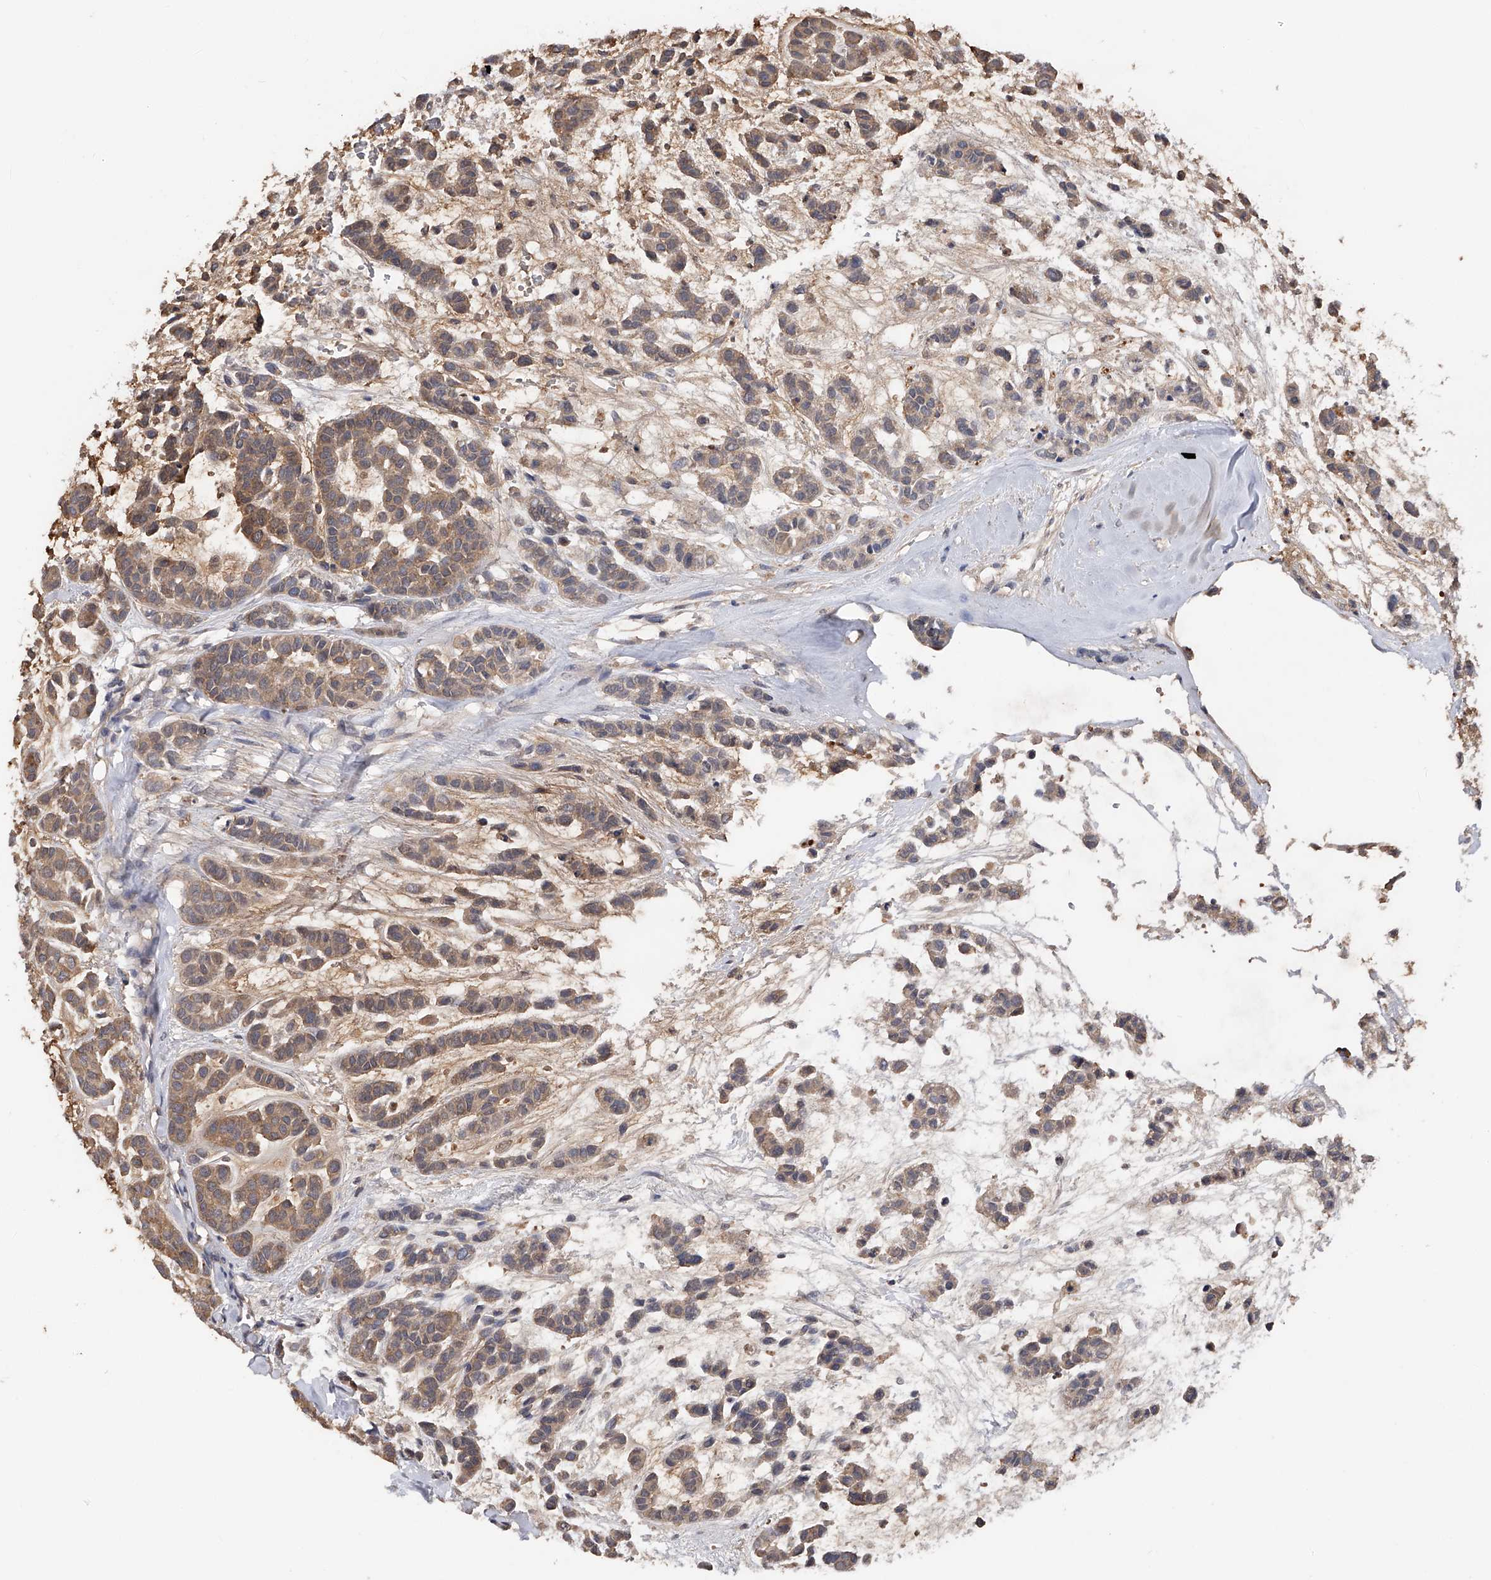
{"staining": {"intensity": "weak", "quantity": ">75%", "location": "cytoplasmic/membranous"}, "tissue": "head and neck cancer", "cell_type": "Tumor cells", "image_type": "cancer", "snomed": [{"axis": "morphology", "description": "Adenocarcinoma, NOS"}, {"axis": "morphology", "description": "Adenoma, NOS"}, {"axis": "topography", "description": "Head-Neck"}], "caption": "A brown stain highlights weak cytoplasmic/membranous staining of a protein in human head and neck cancer (adenoma) tumor cells.", "gene": "CFAP298", "patient": {"sex": "female", "age": 55}}